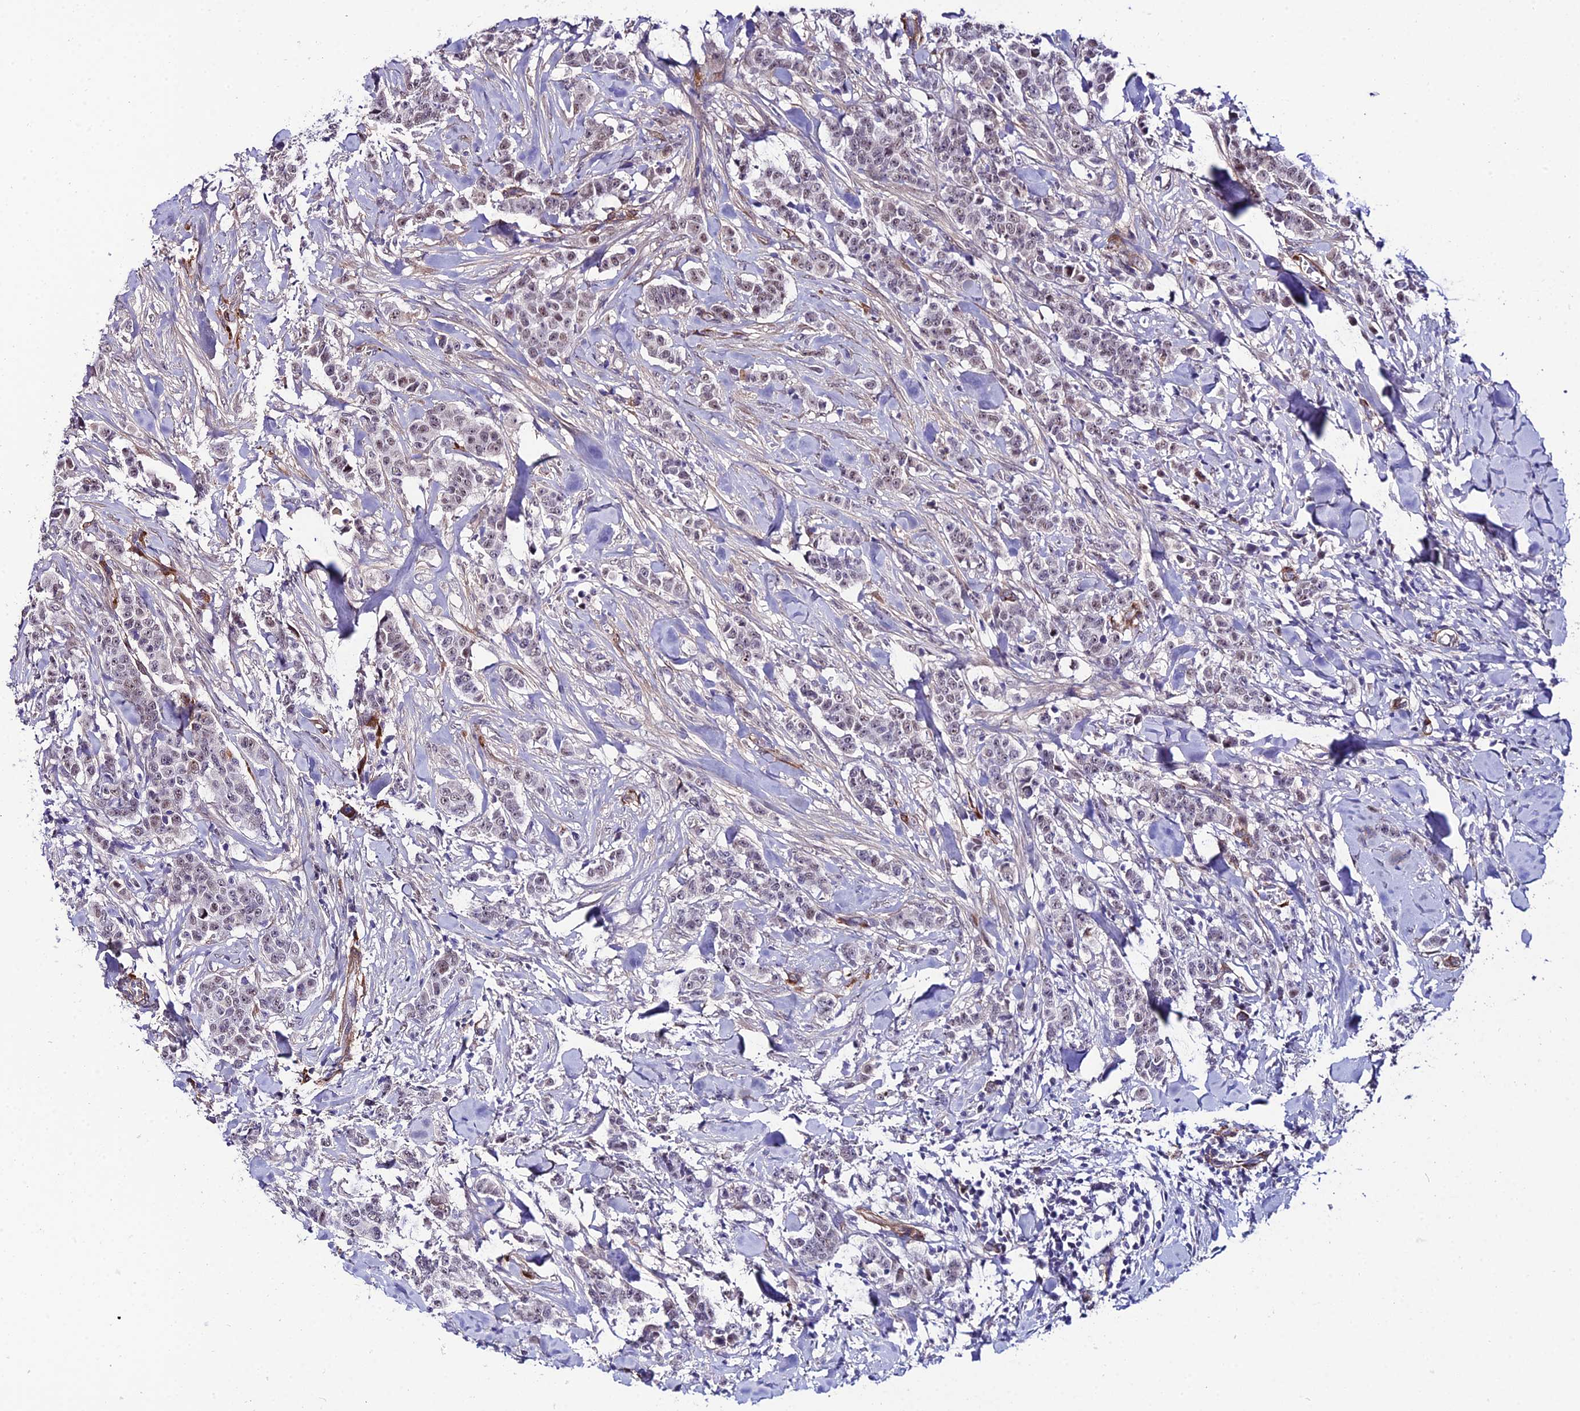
{"staining": {"intensity": "negative", "quantity": "none", "location": "none"}, "tissue": "breast cancer", "cell_type": "Tumor cells", "image_type": "cancer", "snomed": [{"axis": "morphology", "description": "Duct carcinoma"}, {"axis": "topography", "description": "Breast"}], "caption": "Immunohistochemistry (IHC) of breast intraductal carcinoma shows no staining in tumor cells.", "gene": "SYT15", "patient": {"sex": "female", "age": 40}}